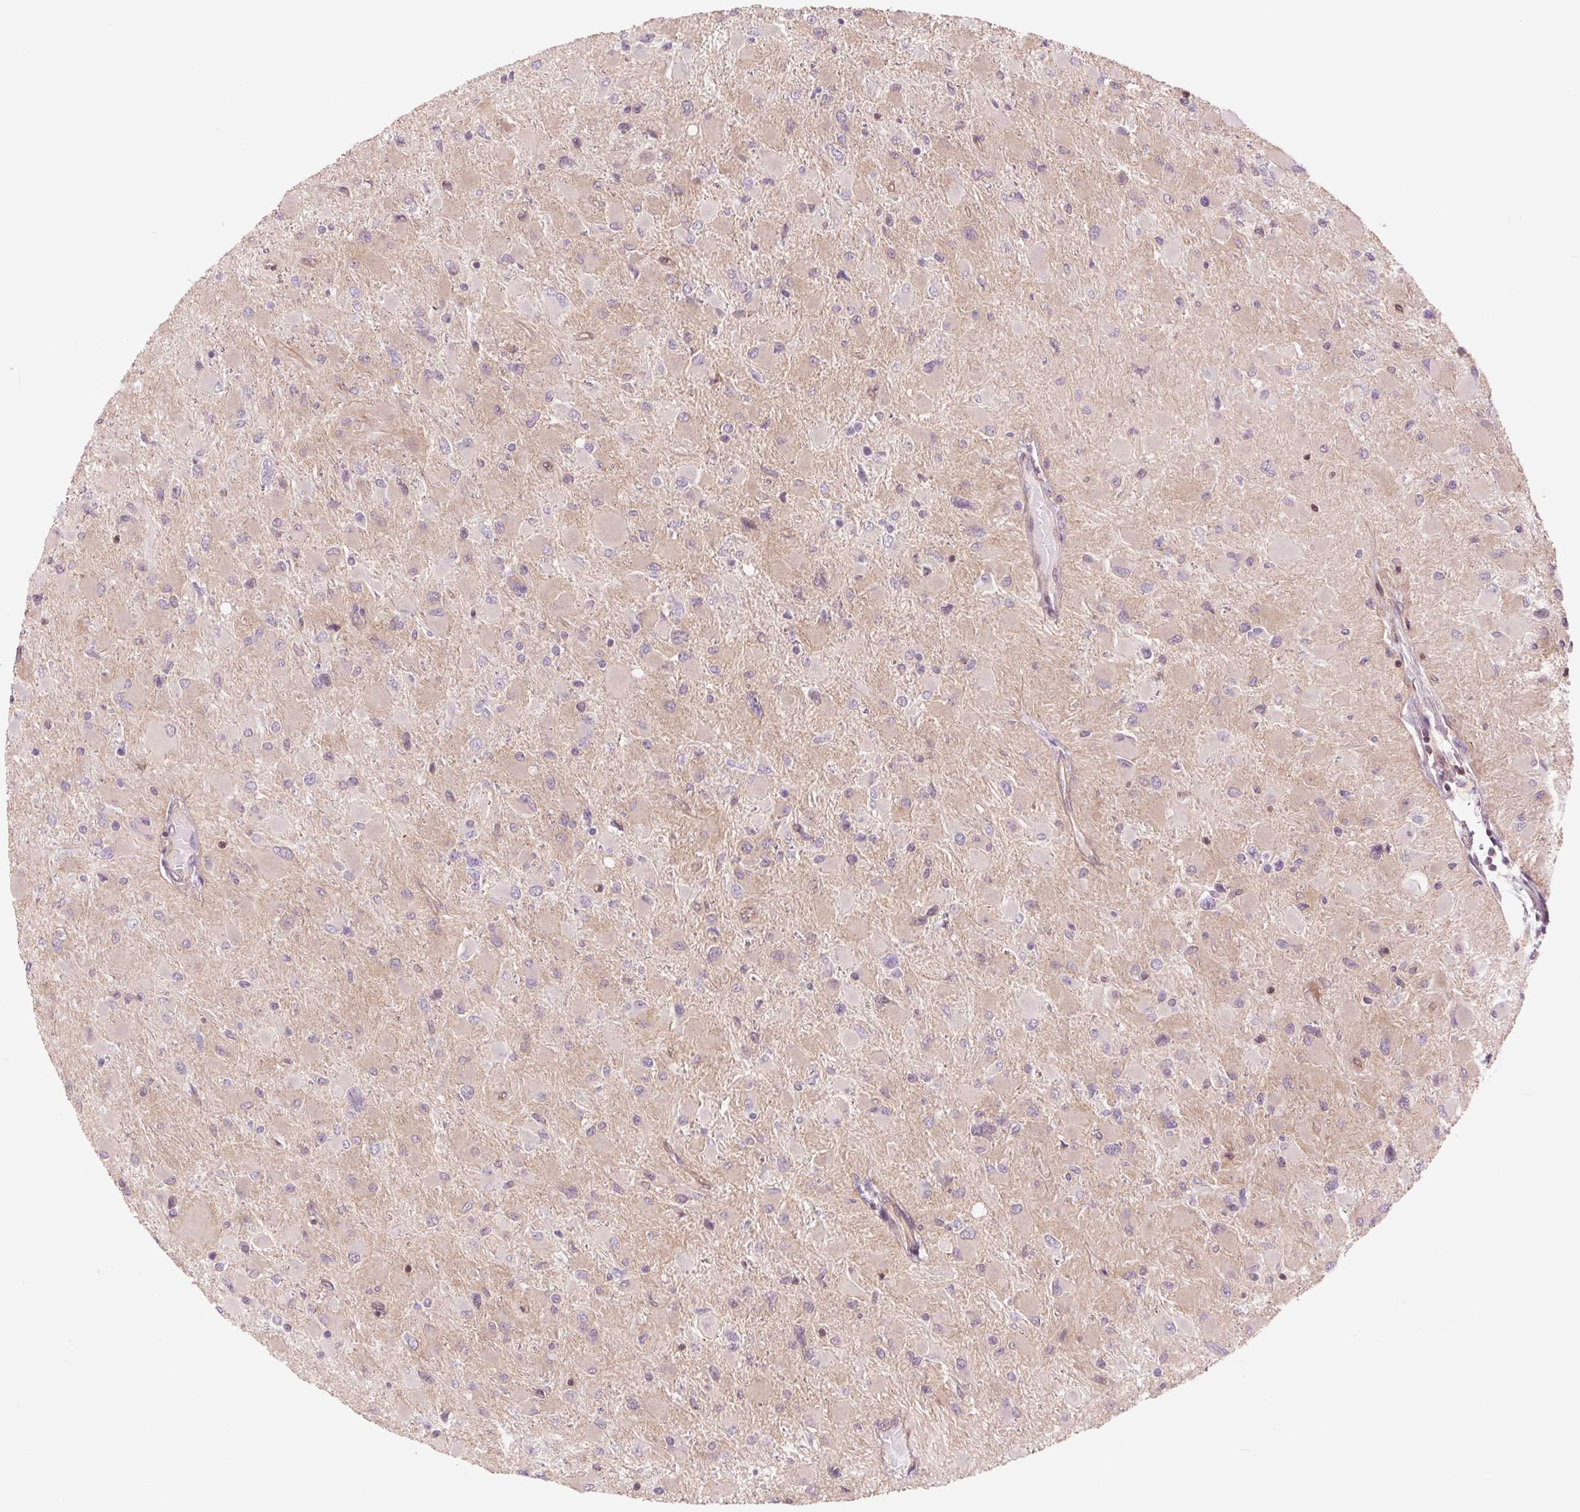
{"staining": {"intensity": "negative", "quantity": "none", "location": "none"}, "tissue": "glioma", "cell_type": "Tumor cells", "image_type": "cancer", "snomed": [{"axis": "morphology", "description": "Glioma, malignant, High grade"}, {"axis": "topography", "description": "Cerebral cortex"}], "caption": "IHC micrograph of neoplastic tissue: human glioma stained with DAB exhibits no significant protein expression in tumor cells. Brightfield microscopy of immunohistochemistry stained with DAB (brown) and hematoxylin (blue), captured at high magnification.", "gene": "SH3RF2", "patient": {"sex": "female", "age": 36}}